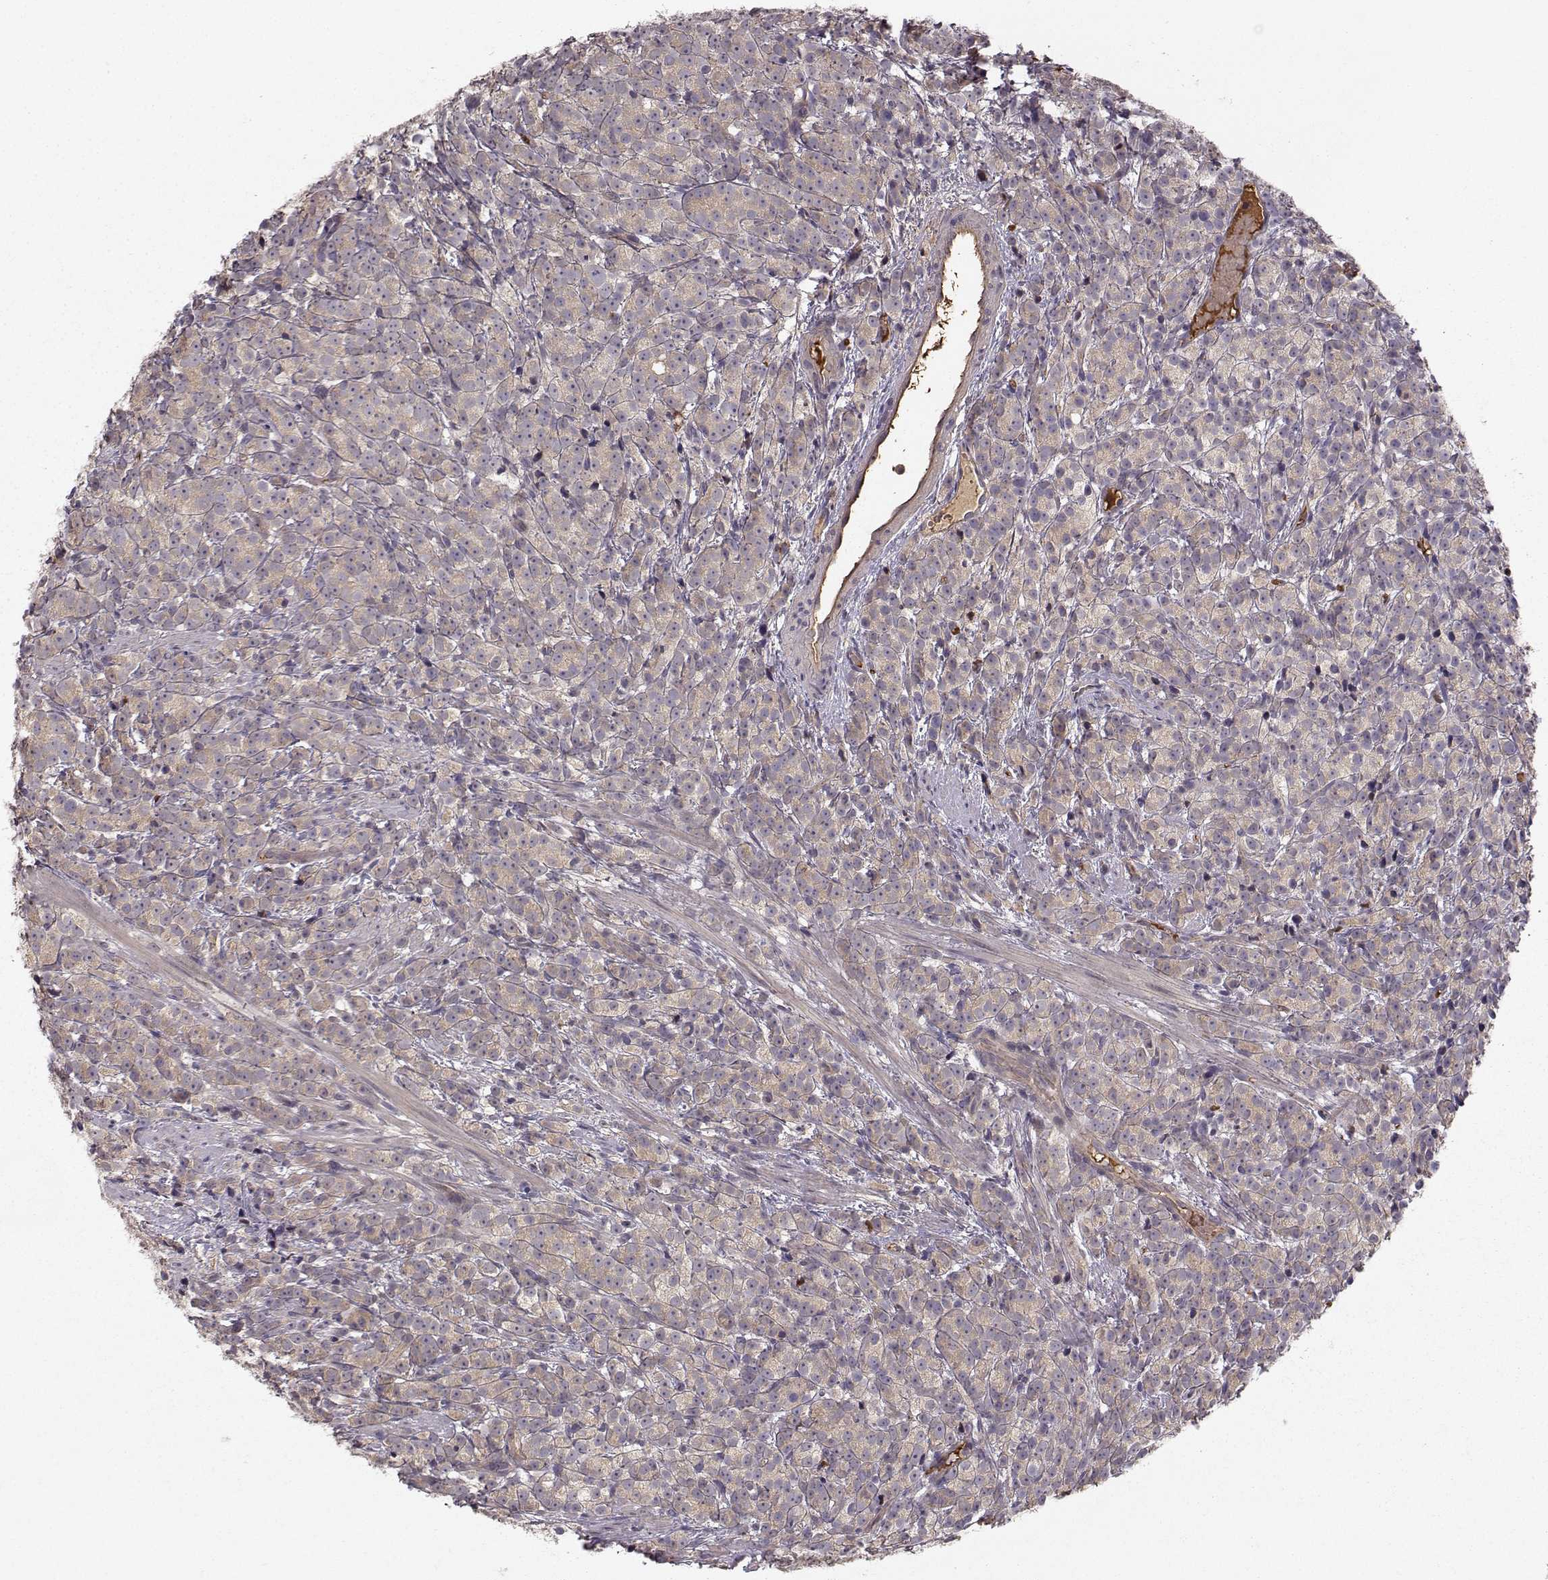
{"staining": {"intensity": "weak", "quantity": ">75%", "location": "cytoplasmic/membranous"}, "tissue": "prostate cancer", "cell_type": "Tumor cells", "image_type": "cancer", "snomed": [{"axis": "morphology", "description": "Adenocarcinoma, High grade"}, {"axis": "topography", "description": "Prostate"}], "caption": "An image showing weak cytoplasmic/membranous positivity in about >75% of tumor cells in prostate cancer (high-grade adenocarcinoma), as visualized by brown immunohistochemical staining.", "gene": "WNT6", "patient": {"sex": "male", "age": 53}}